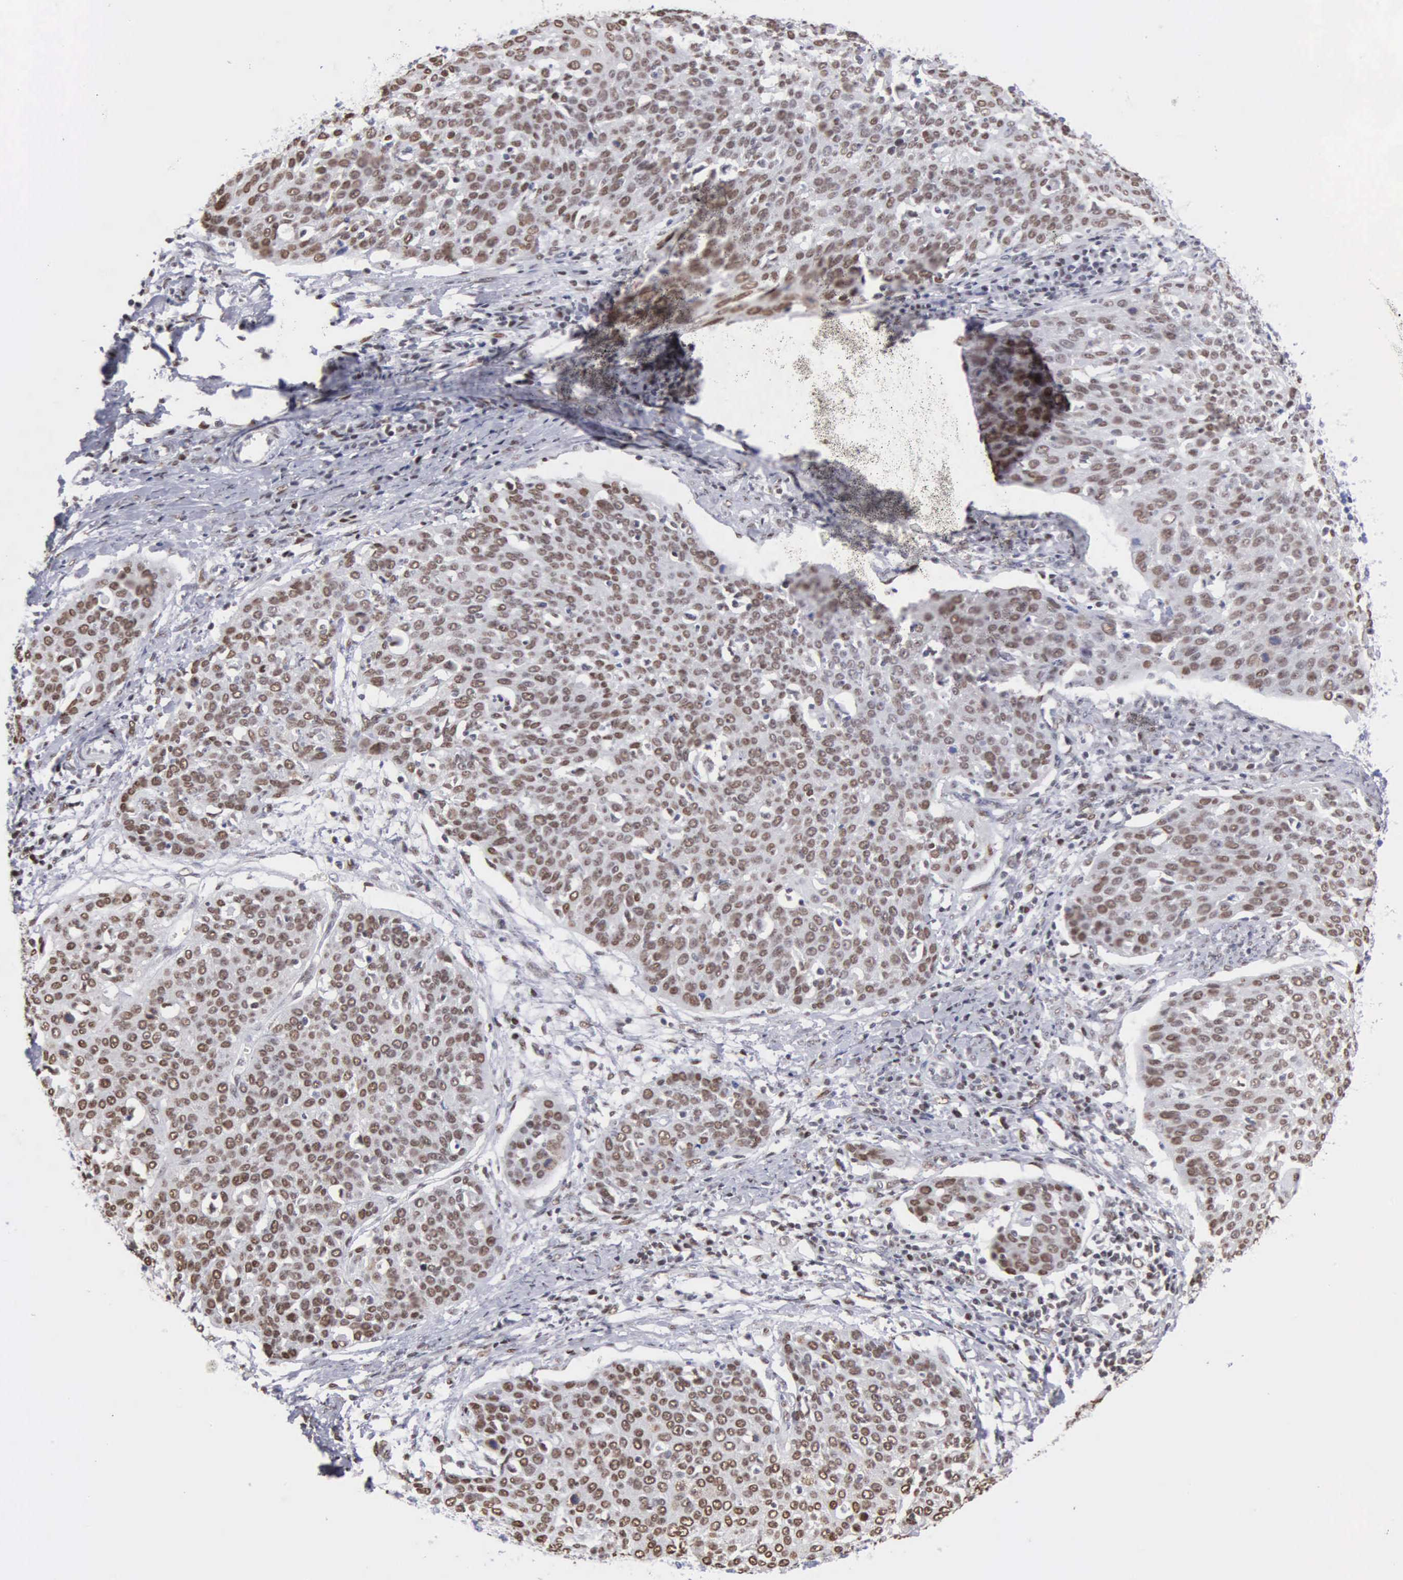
{"staining": {"intensity": "moderate", "quantity": ">75%", "location": "nuclear"}, "tissue": "cervical cancer", "cell_type": "Tumor cells", "image_type": "cancer", "snomed": [{"axis": "morphology", "description": "Squamous cell carcinoma, NOS"}, {"axis": "topography", "description": "Cervix"}], "caption": "Cervical cancer stained with a brown dye demonstrates moderate nuclear positive positivity in about >75% of tumor cells.", "gene": "CCNG1", "patient": {"sex": "female", "age": 38}}